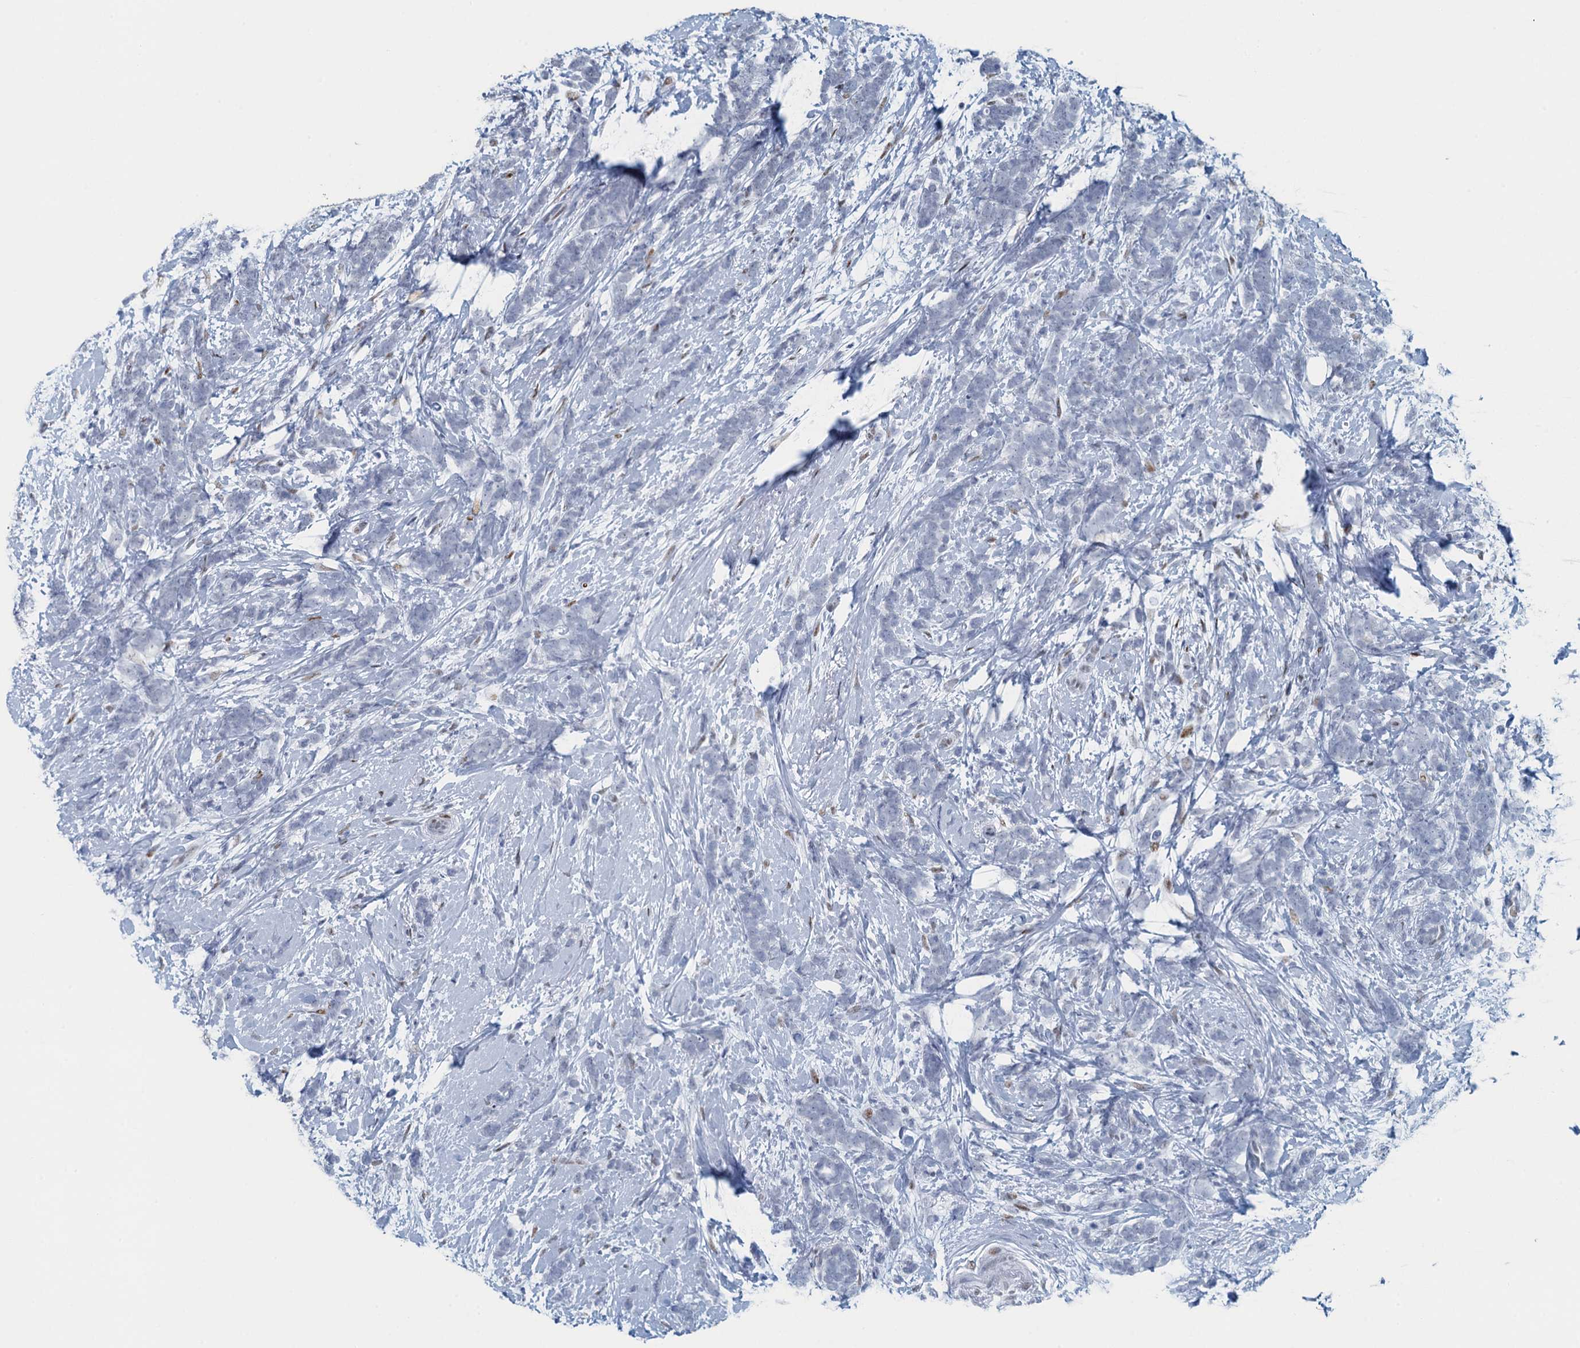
{"staining": {"intensity": "negative", "quantity": "none", "location": "none"}, "tissue": "breast cancer", "cell_type": "Tumor cells", "image_type": "cancer", "snomed": [{"axis": "morphology", "description": "Lobular carcinoma"}, {"axis": "topography", "description": "Breast"}], "caption": "High power microscopy histopathology image of an immunohistochemistry image of breast cancer (lobular carcinoma), revealing no significant staining in tumor cells.", "gene": "TTLL9", "patient": {"sex": "female", "age": 58}}